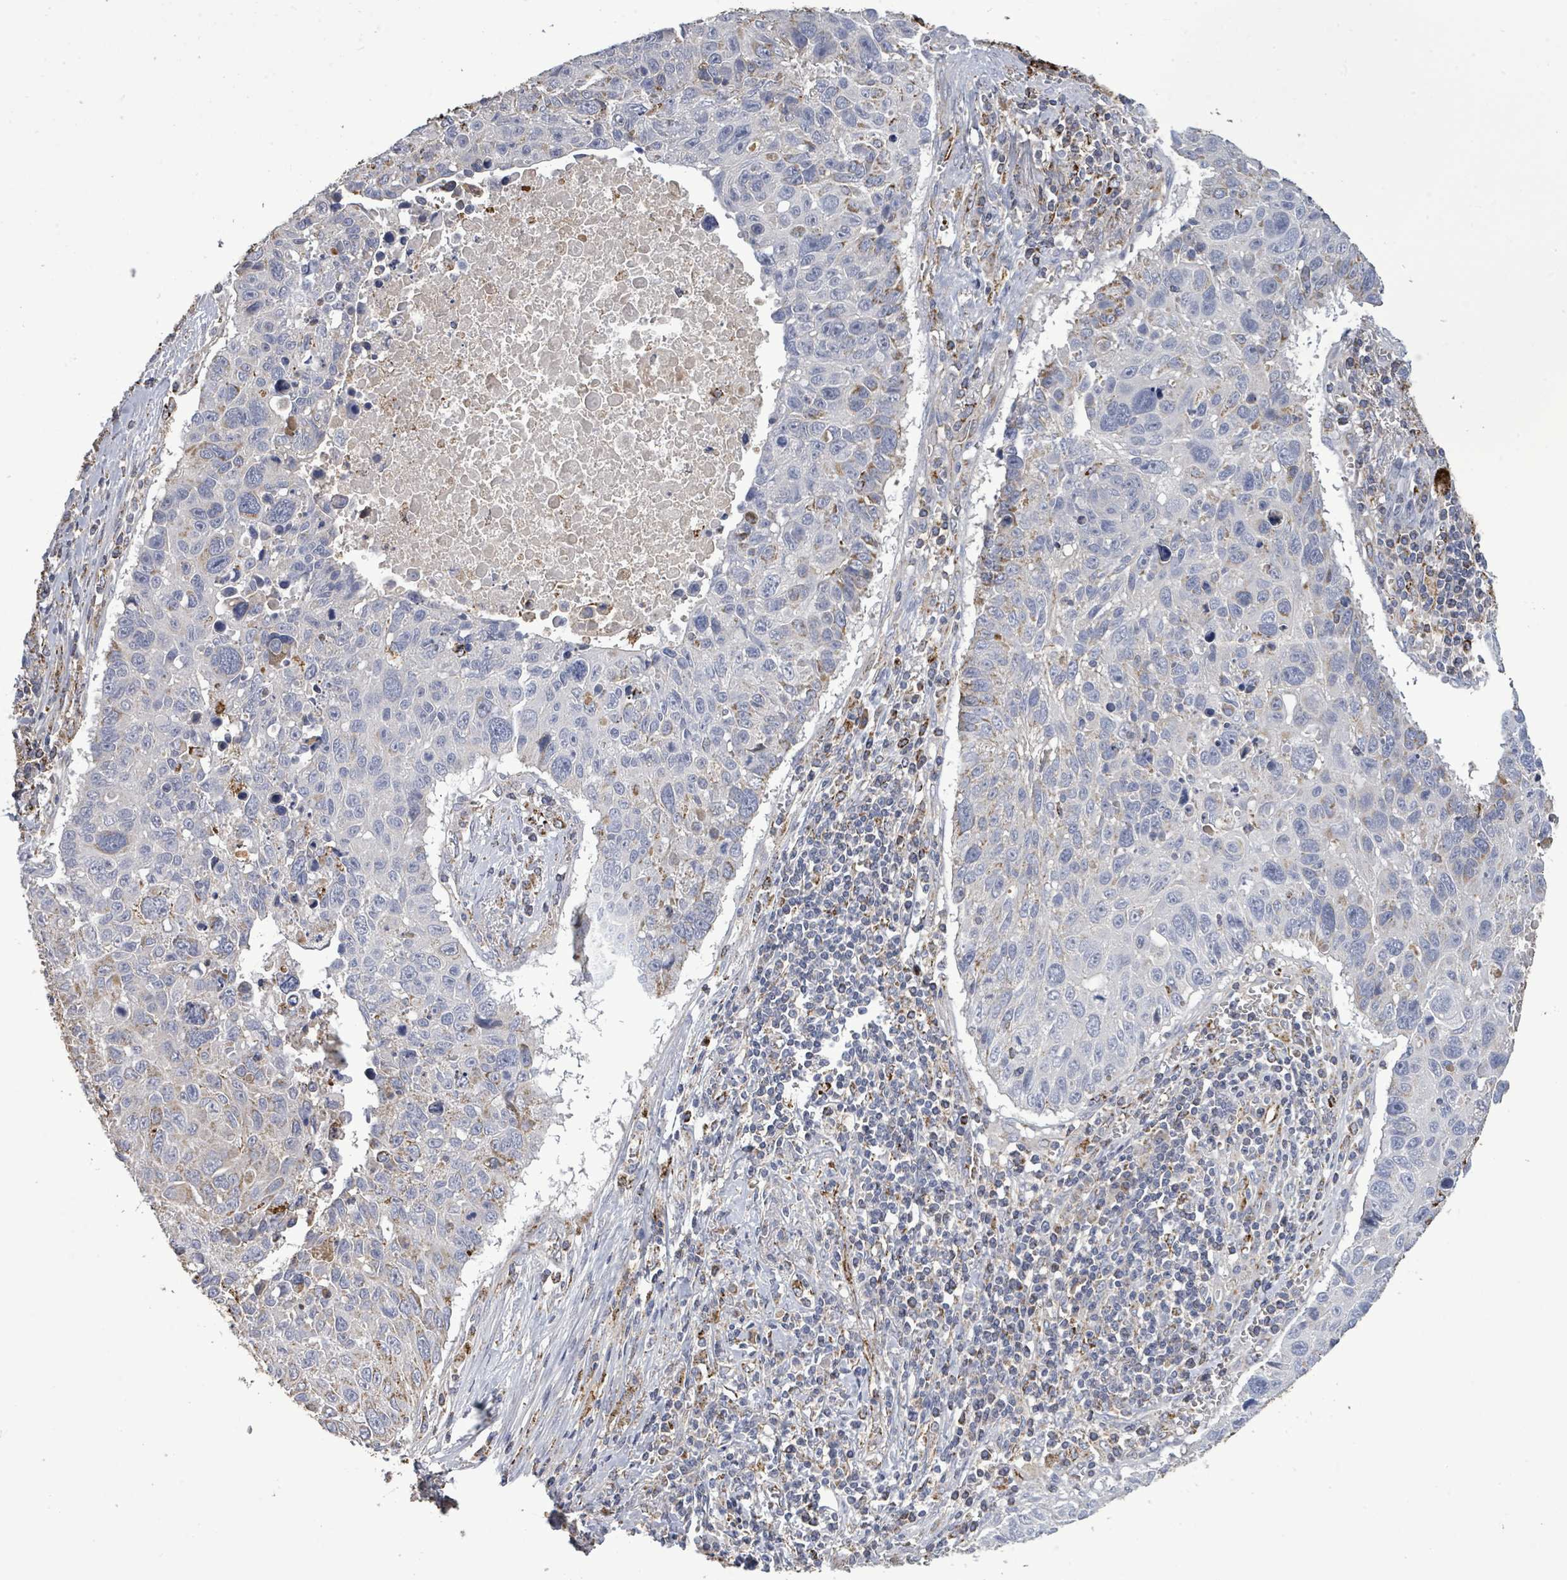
{"staining": {"intensity": "negative", "quantity": "none", "location": "none"}, "tissue": "lung cancer", "cell_type": "Tumor cells", "image_type": "cancer", "snomed": [{"axis": "morphology", "description": "Squamous cell carcinoma, NOS"}, {"axis": "topography", "description": "Lung"}], "caption": "Lung cancer stained for a protein using immunohistochemistry exhibits no staining tumor cells.", "gene": "MTMR12", "patient": {"sex": "male", "age": 66}}